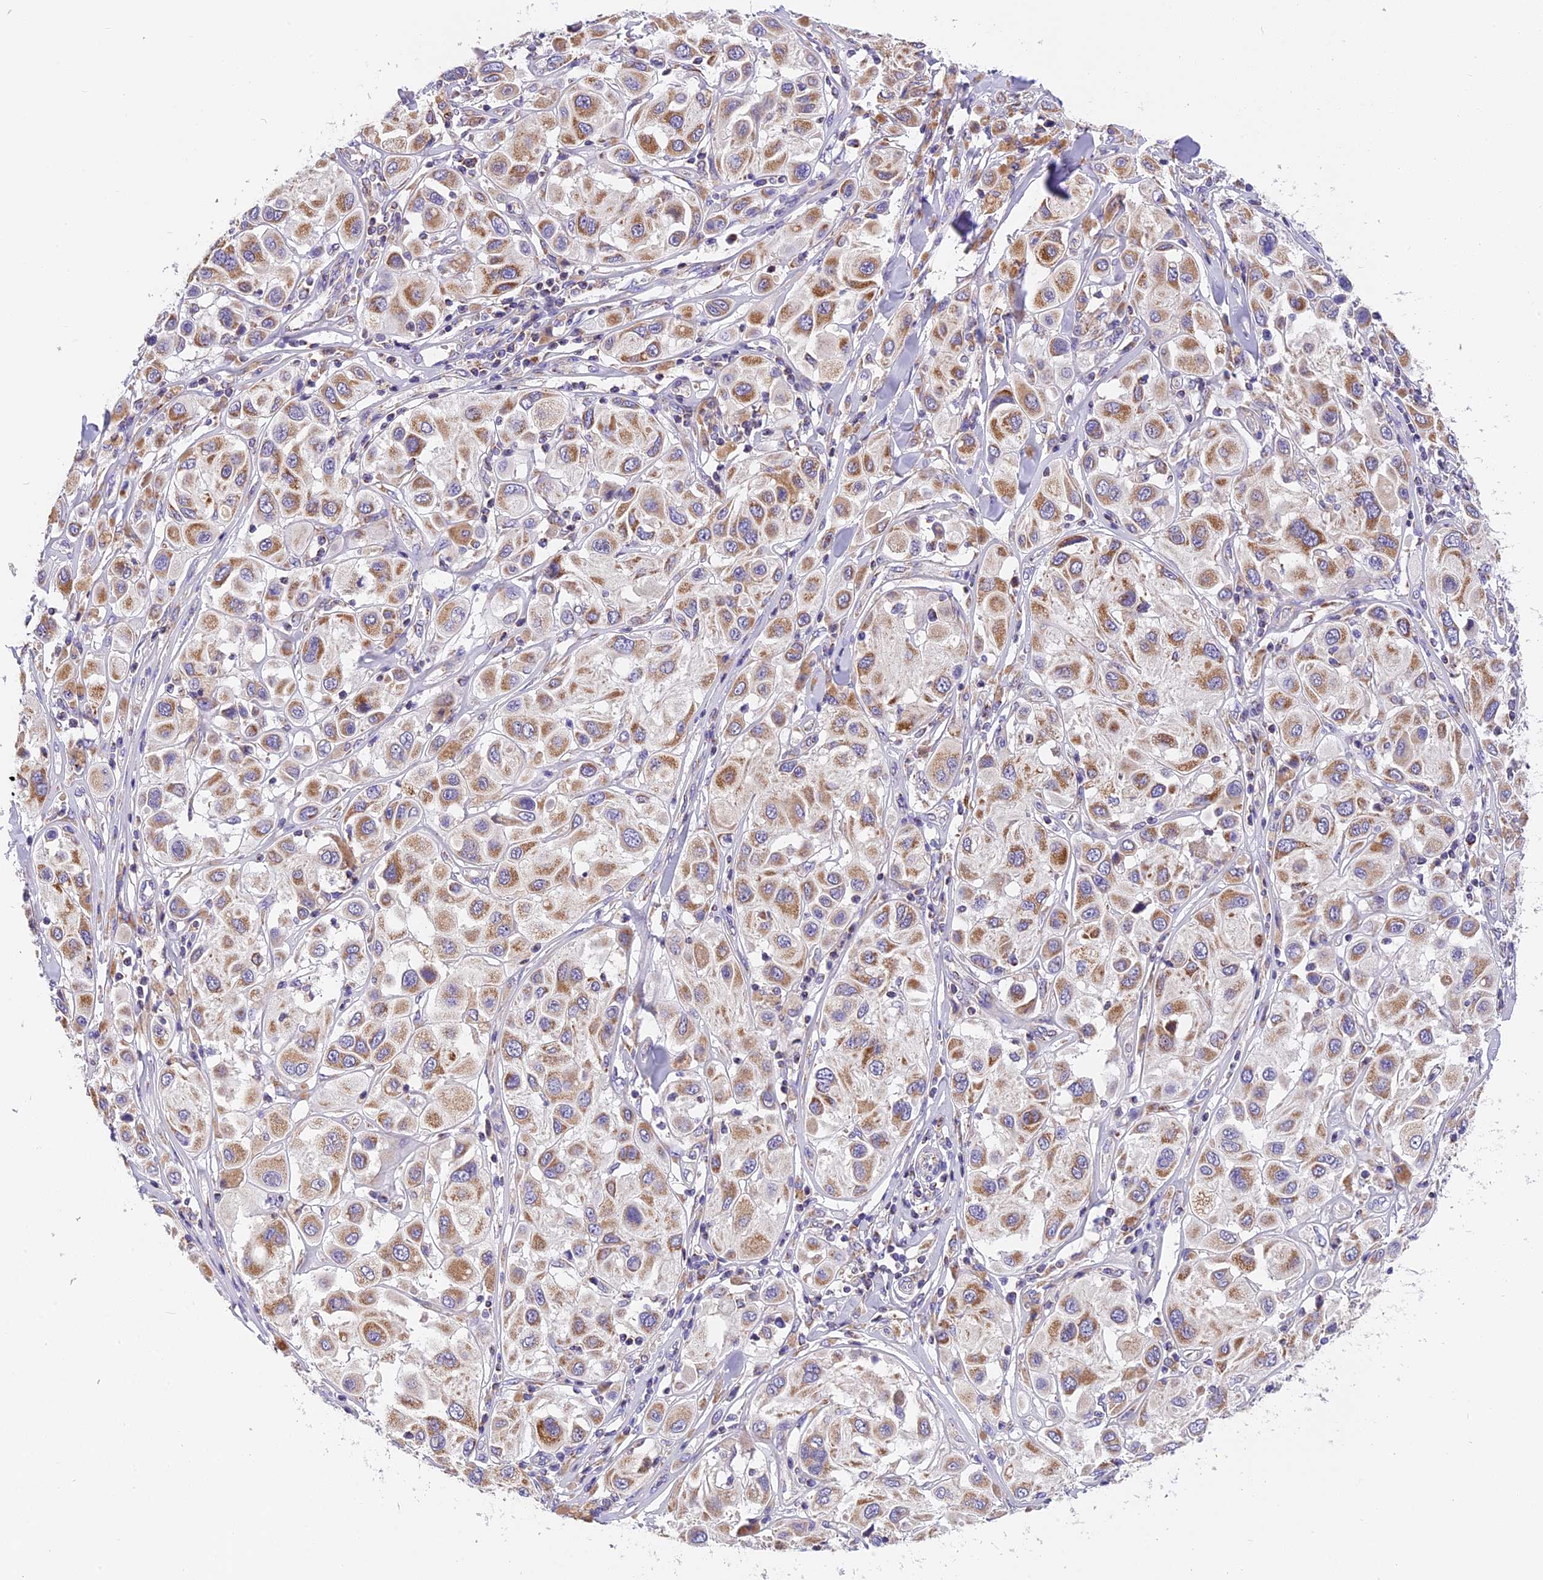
{"staining": {"intensity": "moderate", "quantity": ">75%", "location": "cytoplasmic/membranous"}, "tissue": "melanoma", "cell_type": "Tumor cells", "image_type": "cancer", "snomed": [{"axis": "morphology", "description": "Malignant melanoma, Metastatic site"}, {"axis": "topography", "description": "Skin"}], "caption": "Immunohistochemical staining of human malignant melanoma (metastatic site) shows medium levels of moderate cytoplasmic/membranous expression in about >75% of tumor cells.", "gene": "MGME1", "patient": {"sex": "male", "age": 41}}